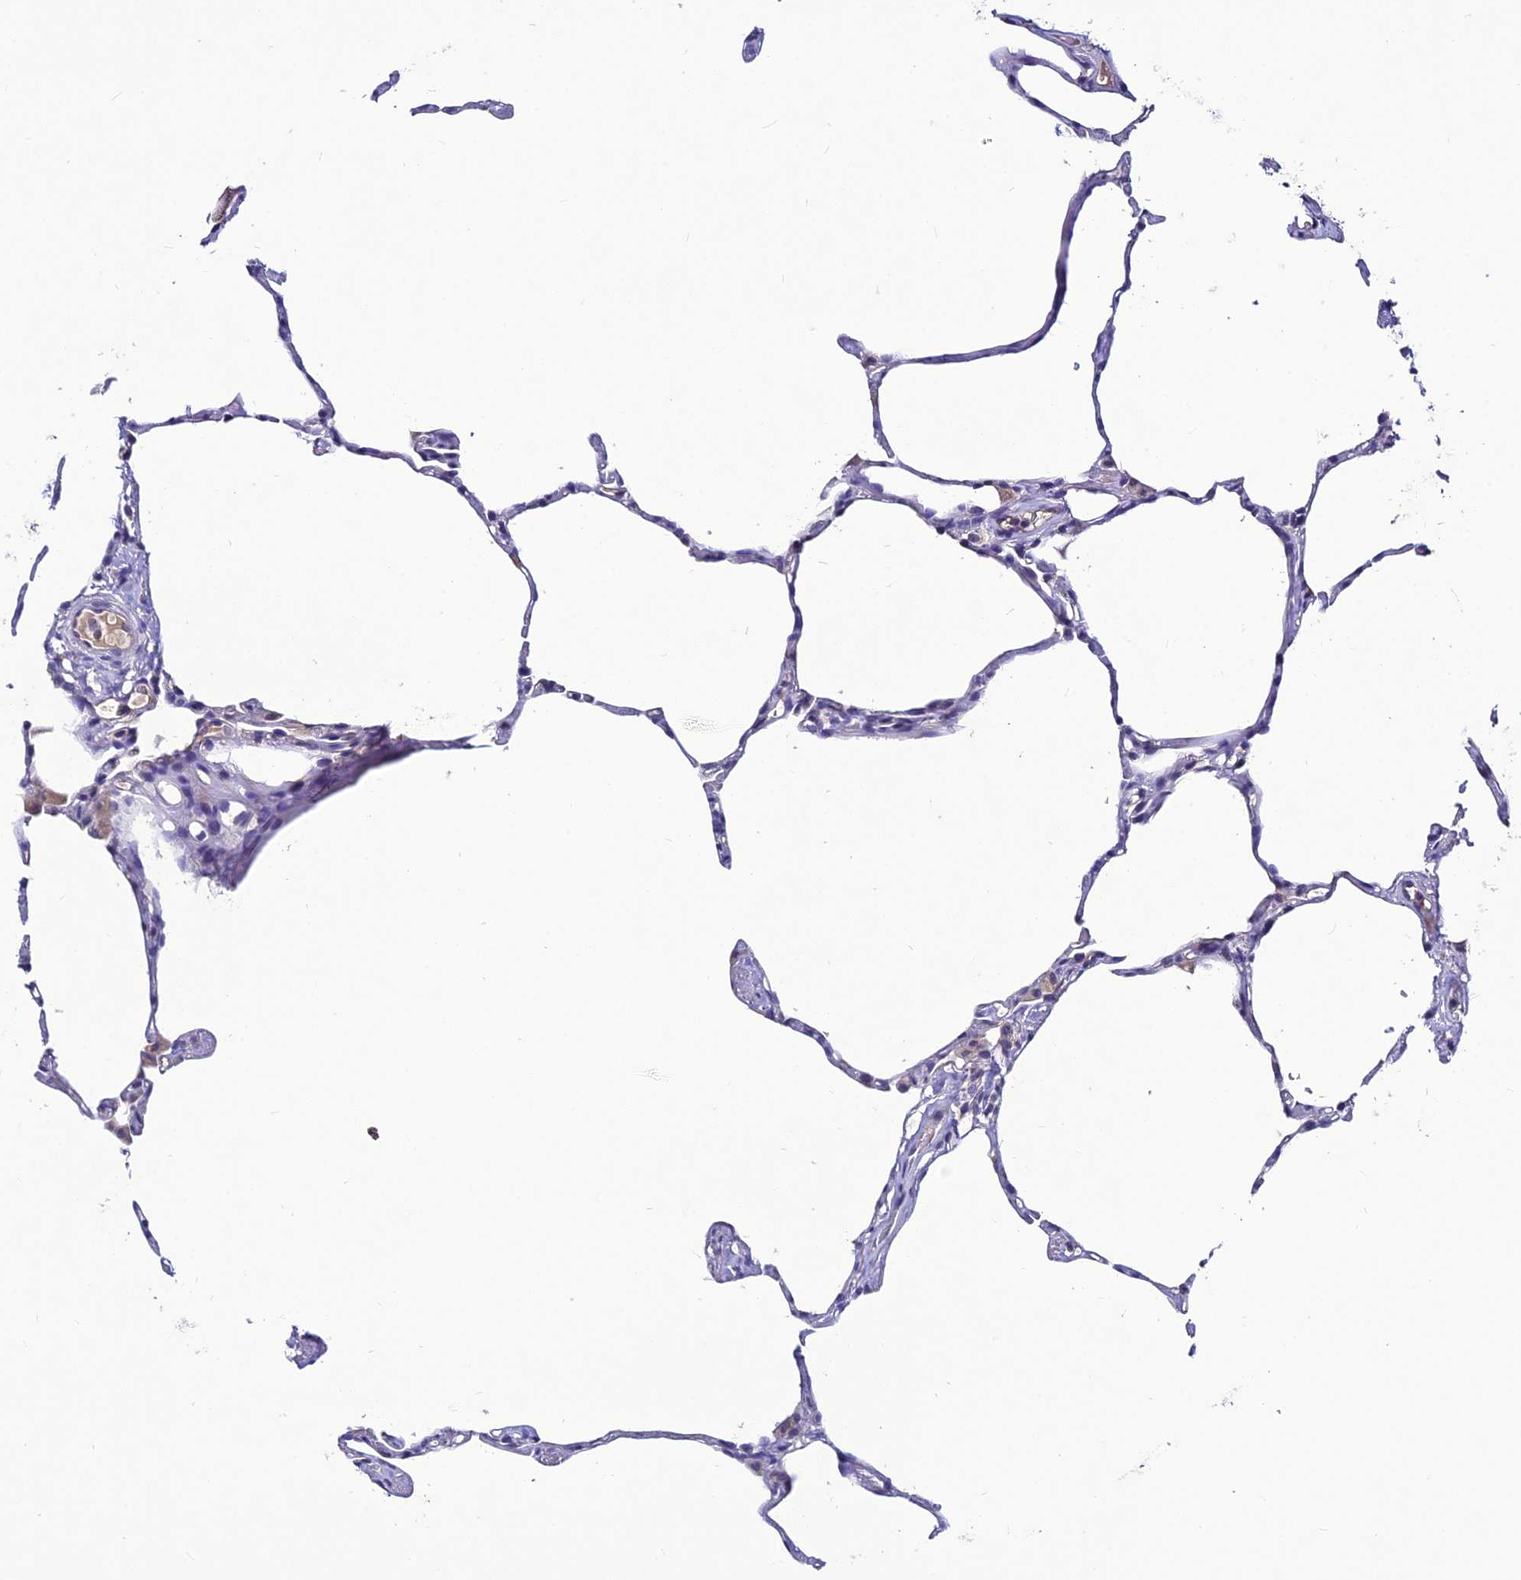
{"staining": {"intensity": "negative", "quantity": "none", "location": "none"}, "tissue": "lung", "cell_type": "Alveolar cells", "image_type": "normal", "snomed": [{"axis": "morphology", "description": "Normal tissue, NOS"}, {"axis": "topography", "description": "Lung"}], "caption": "The photomicrograph reveals no significant expression in alveolar cells of lung. (Immunohistochemistry (ihc), brightfield microscopy, high magnification).", "gene": "LGALS7", "patient": {"sex": "male", "age": 65}}